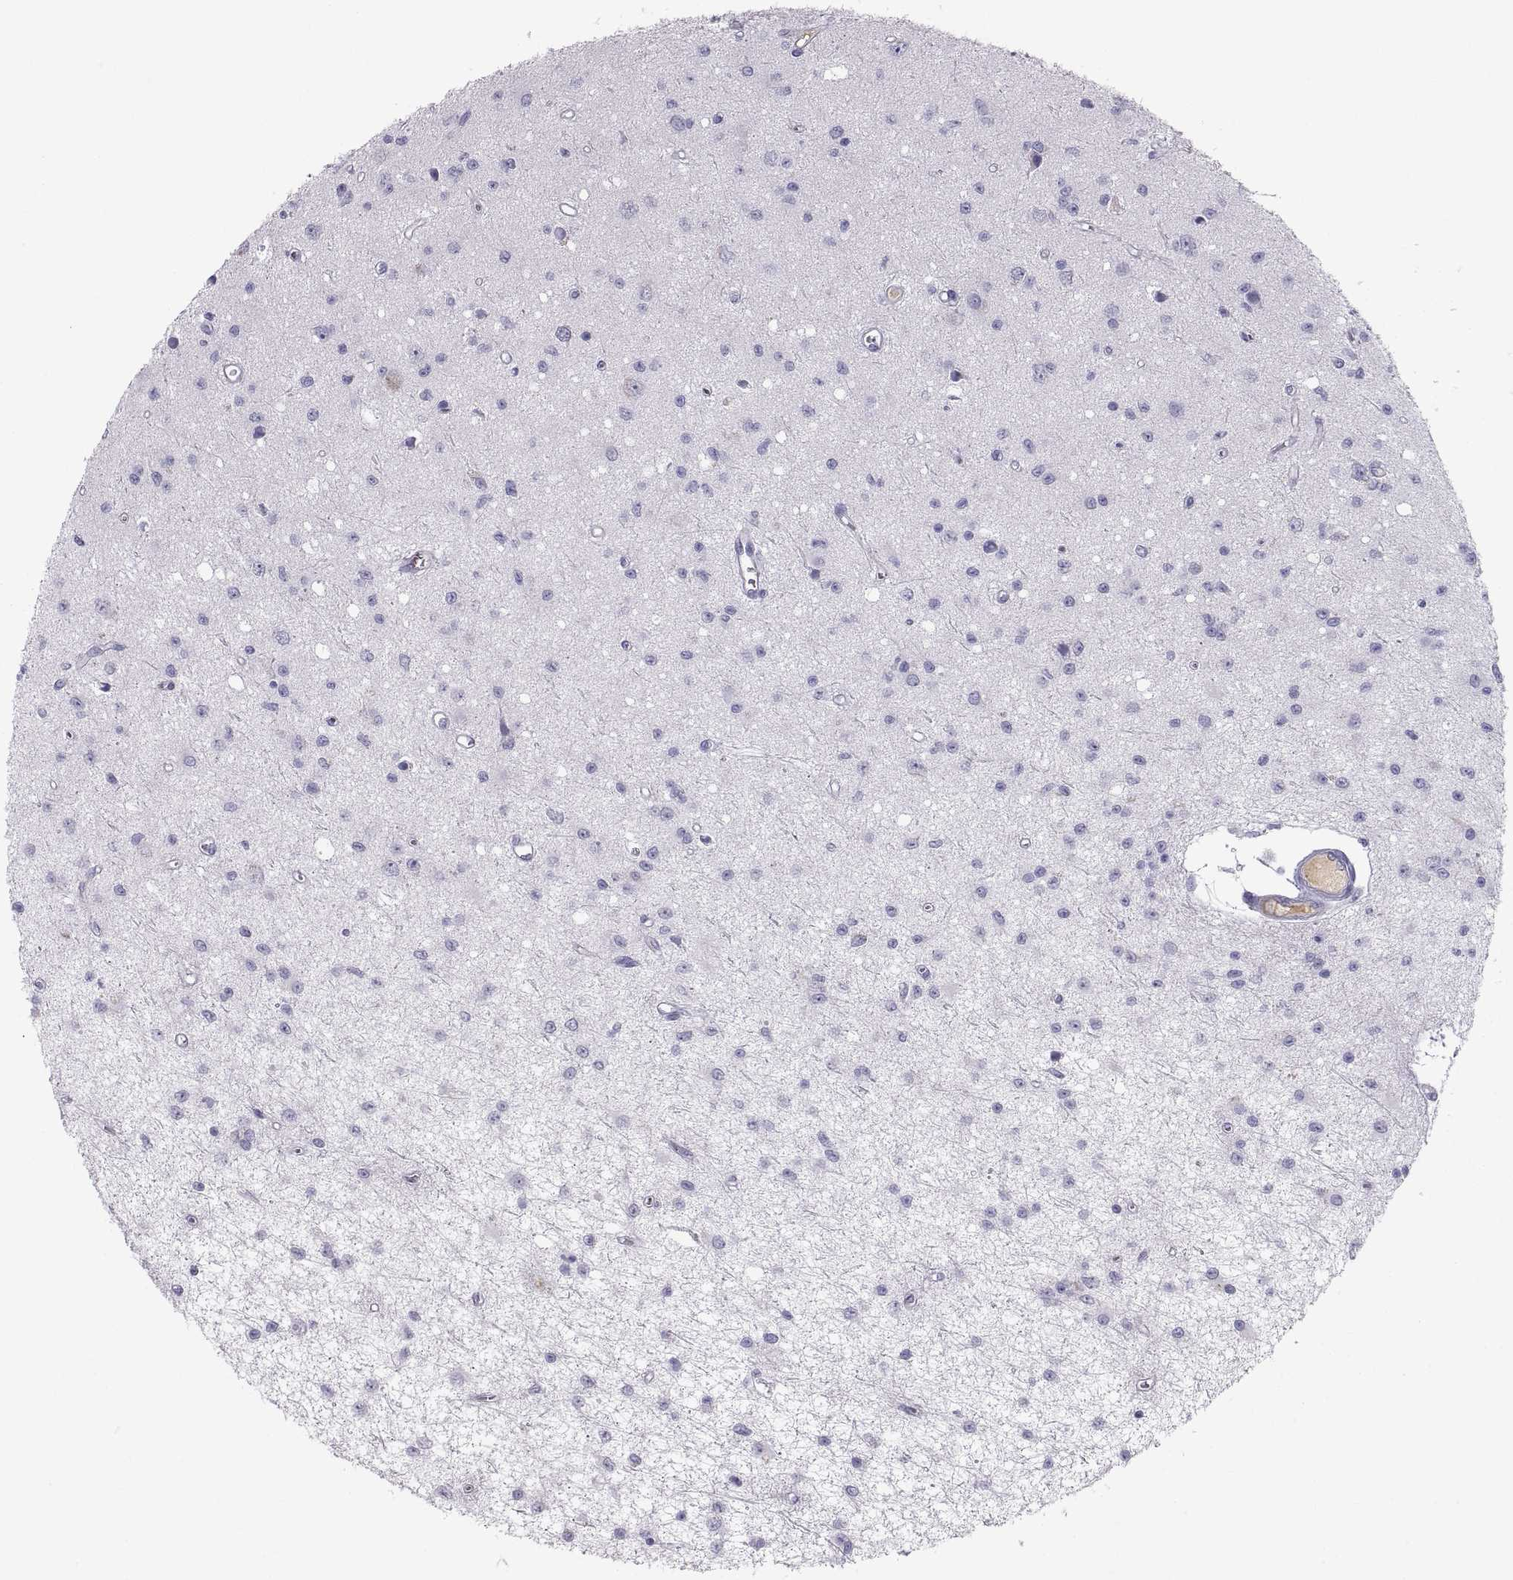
{"staining": {"intensity": "negative", "quantity": "none", "location": "none"}, "tissue": "glioma", "cell_type": "Tumor cells", "image_type": "cancer", "snomed": [{"axis": "morphology", "description": "Glioma, malignant, Low grade"}, {"axis": "topography", "description": "Brain"}], "caption": "DAB (3,3'-diaminobenzidine) immunohistochemical staining of glioma exhibits no significant positivity in tumor cells.", "gene": "MAGEB2", "patient": {"sex": "female", "age": 45}}